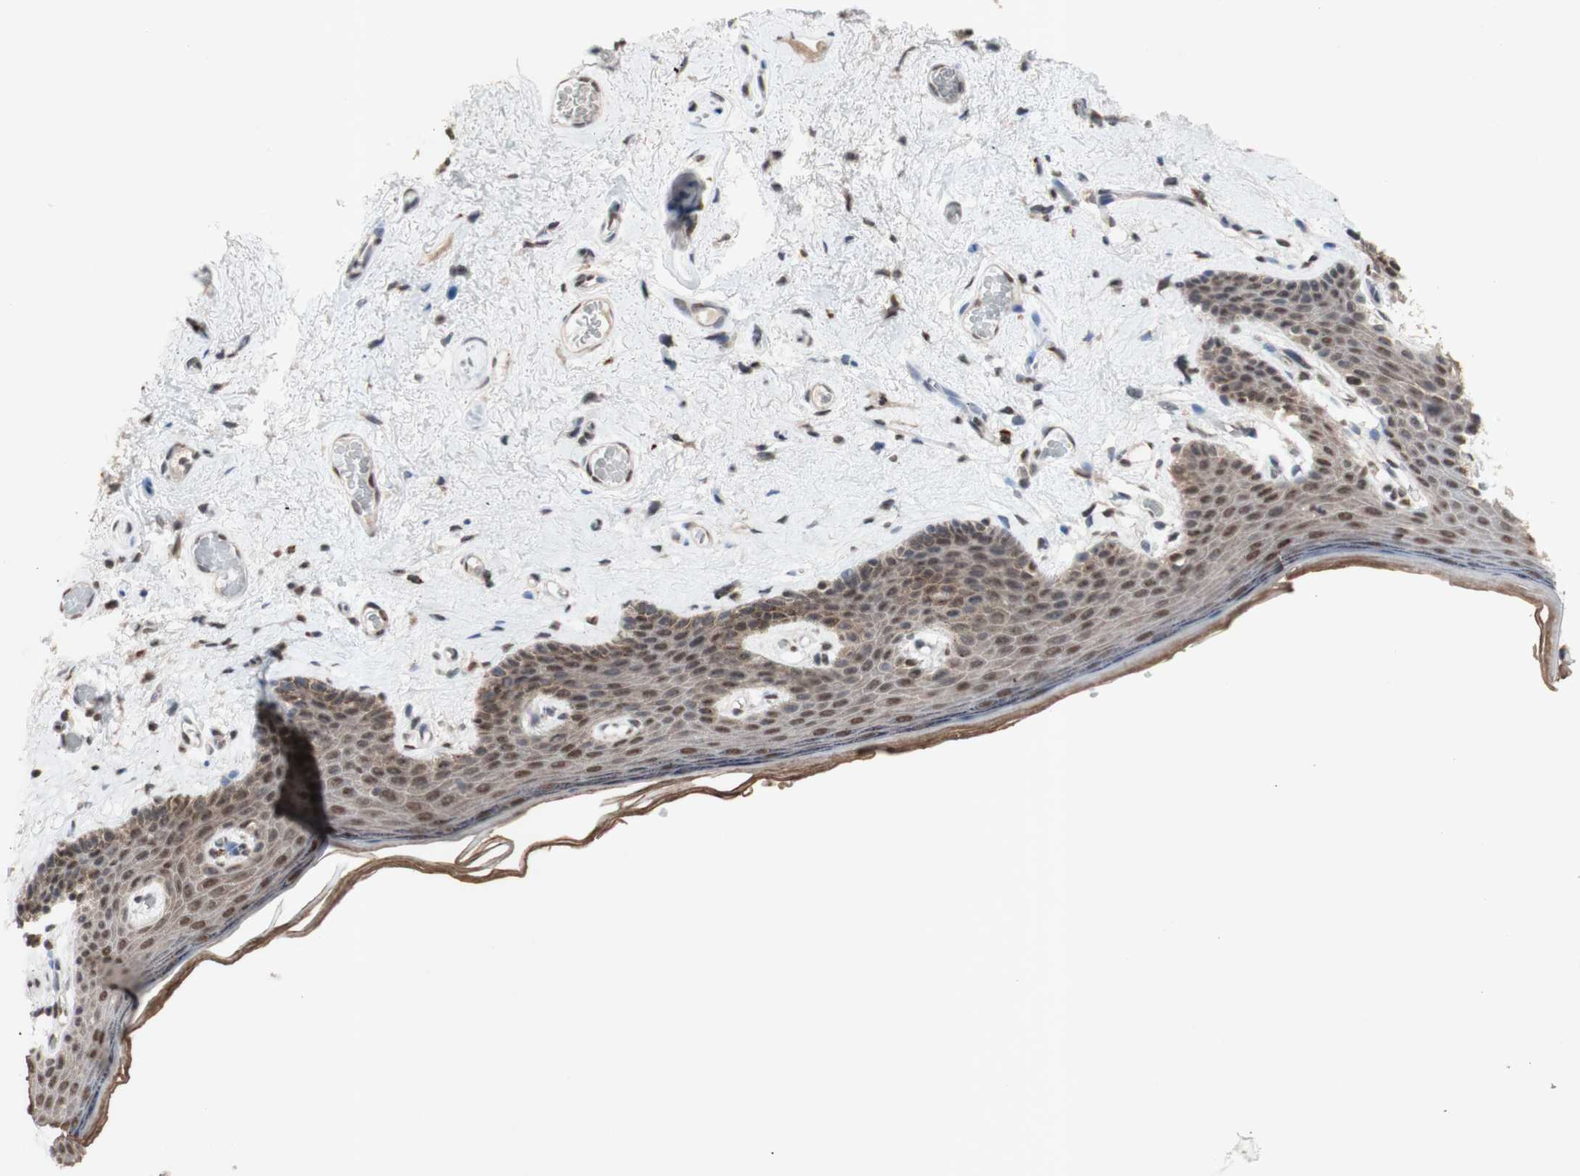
{"staining": {"intensity": "moderate", "quantity": ">75%", "location": "nuclear"}, "tissue": "skin", "cell_type": "Epidermal cells", "image_type": "normal", "snomed": [{"axis": "morphology", "description": "Normal tissue, NOS"}, {"axis": "topography", "description": "Vulva"}], "caption": "Approximately >75% of epidermal cells in unremarkable skin display moderate nuclear protein expression as visualized by brown immunohistochemical staining.", "gene": "SFPQ", "patient": {"sex": "female", "age": 54}}